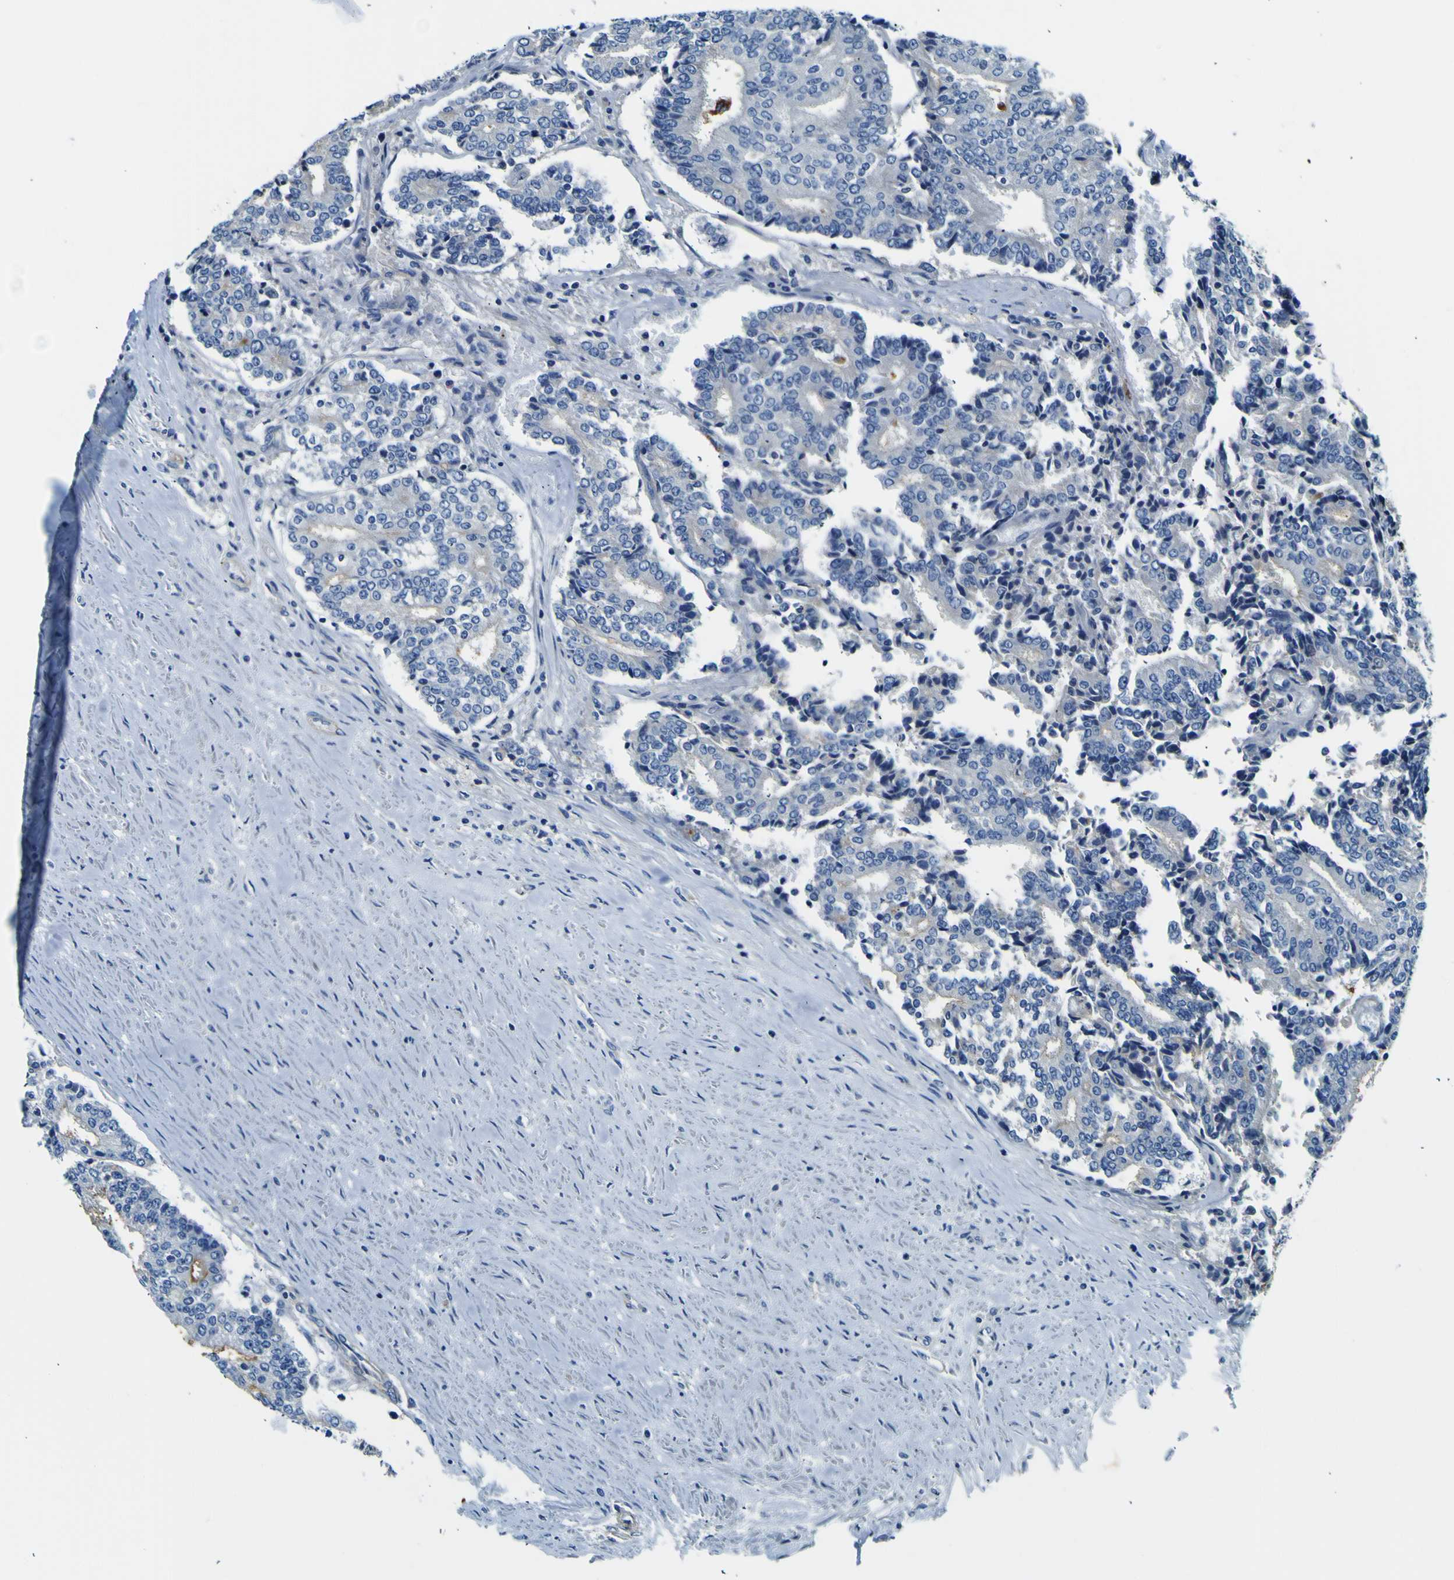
{"staining": {"intensity": "negative", "quantity": "none", "location": "none"}, "tissue": "prostate cancer", "cell_type": "Tumor cells", "image_type": "cancer", "snomed": [{"axis": "morphology", "description": "Normal tissue, NOS"}, {"axis": "morphology", "description": "Adenocarcinoma, High grade"}, {"axis": "topography", "description": "Prostate"}, {"axis": "topography", "description": "Seminal veicle"}], "caption": "The immunohistochemistry micrograph has no significant staining in tumor cells of high-grade adenocarcinoma (prostate) tissue.", "gene": "ADGRA2", "patient": {"sex": "male", "age": 55}}